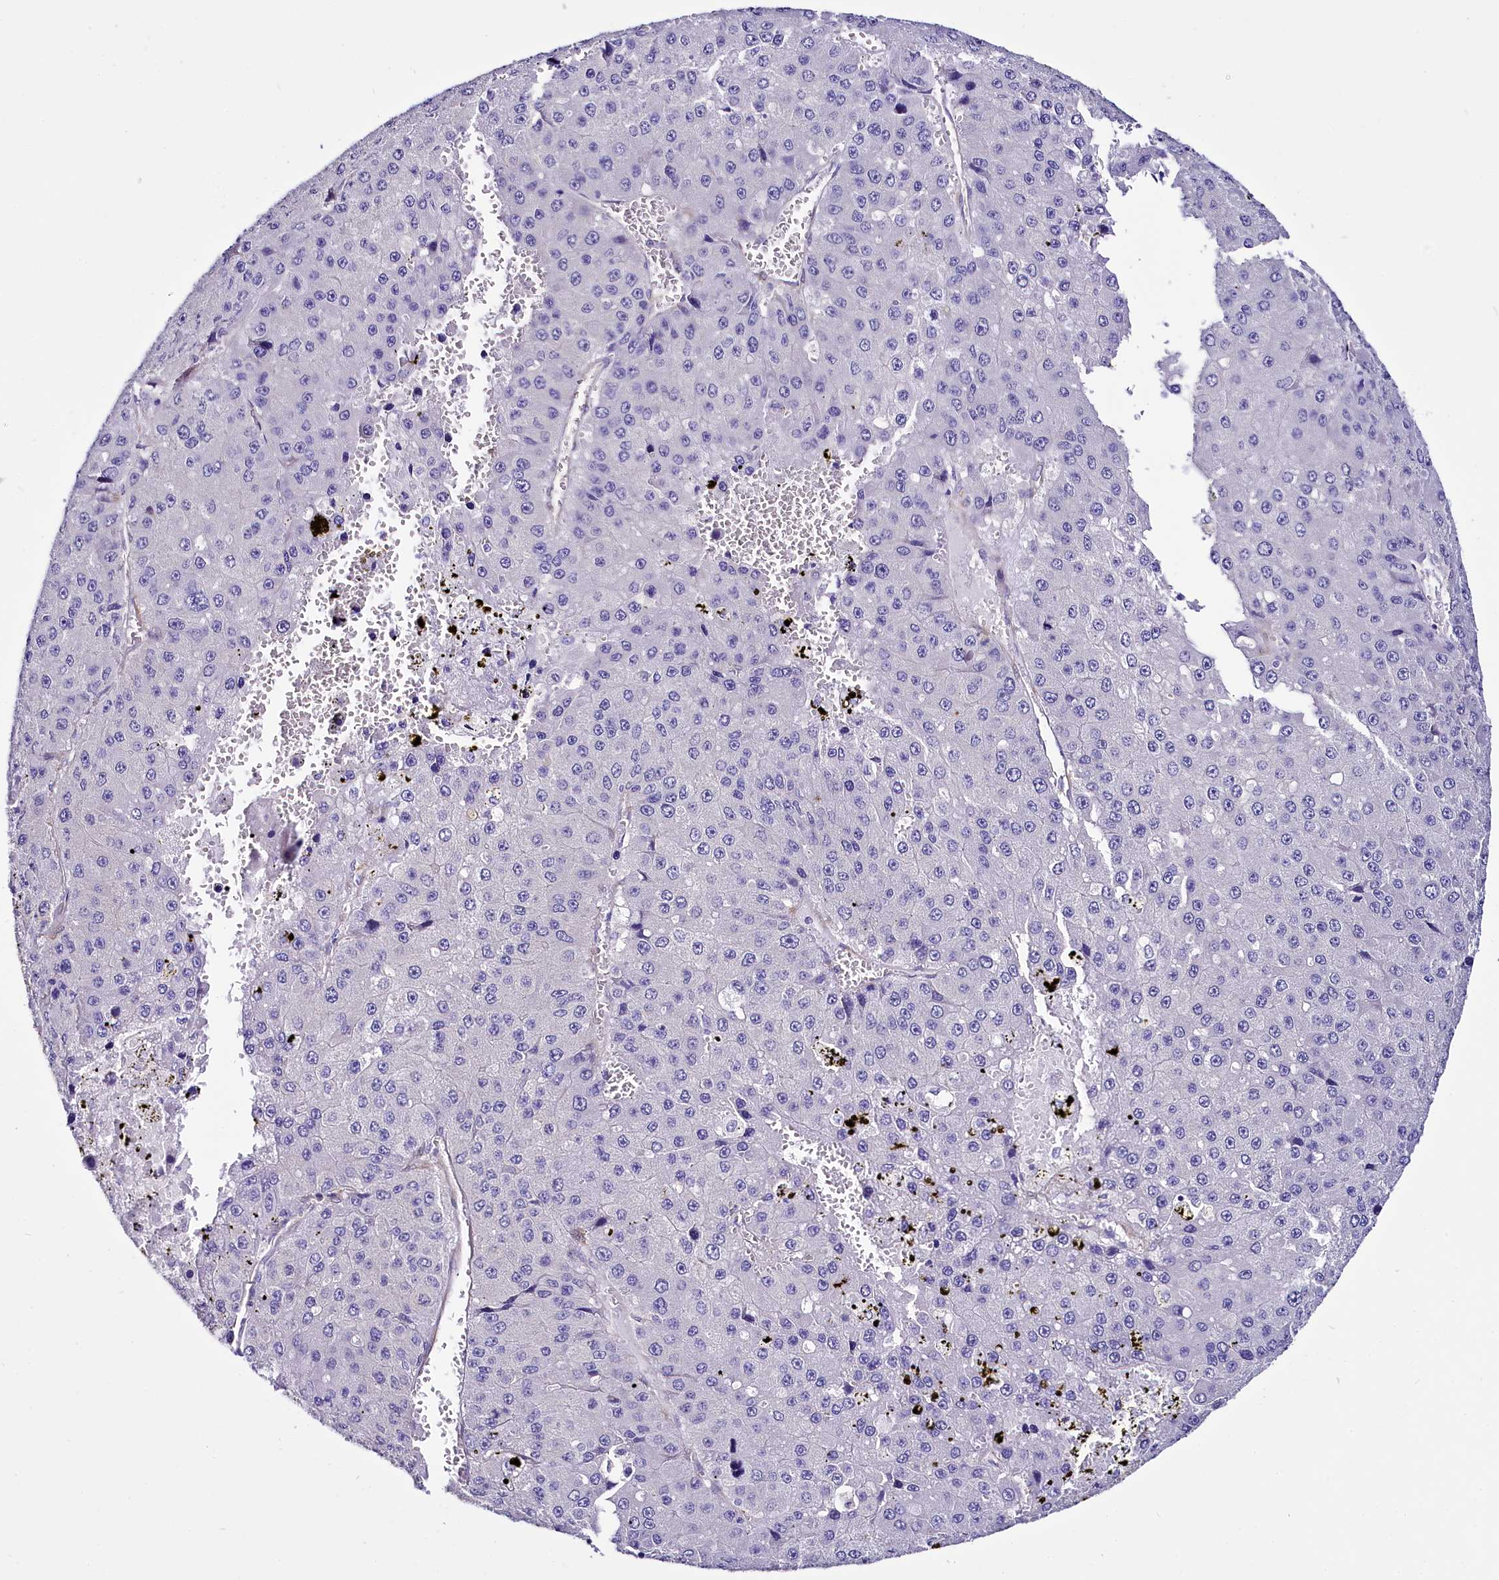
{"staining": {"intensity": "negative", "quantity": "none", "location": "none"}, "tissue": "liver cancer", "cell_type": "Tumor cells", "image_type": "cancer", "snomed": [{"axis": "morphology", "description": "Carcinoma, Hepatocellular, NOS"}, {"axis": "topography", "description": "Liver"}], "caption": "High power microscopy image of an IHC histopathology image of liver hepatocellular carcinoma, revealing no significant expression in tumor cells.", "gene": "STXBP1", "patient": {"sex": "female", "age": 73}}